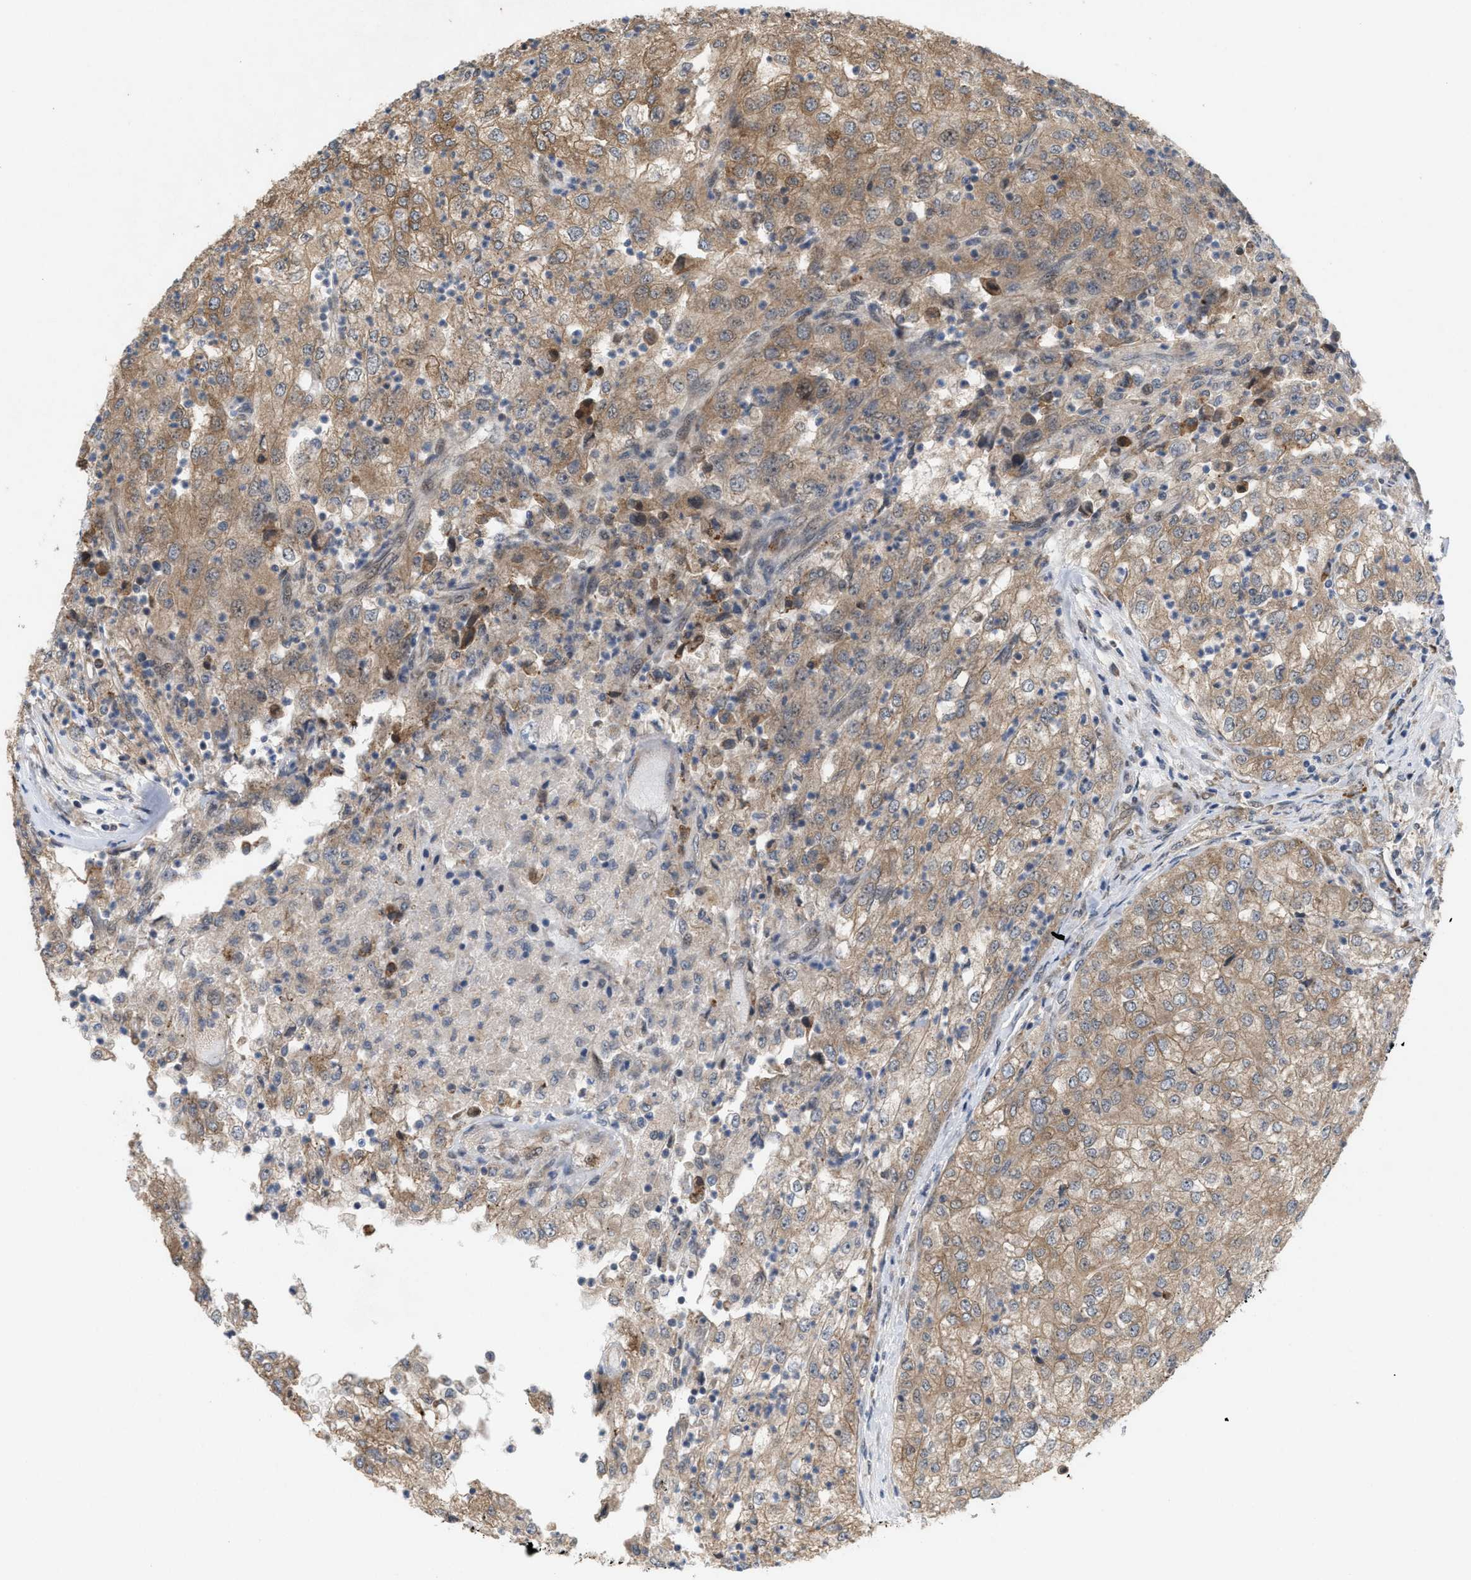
{"staining": {"intensity": "moderate", "quantity": ">75%", "location": "cytoplasmic/membranous"}, "tissue": "renal cancer", "cell_type": "Tumor cells", "image_type": "cancer", "snomed": [{"axis": "morphology", "description": "Adenocarcinoma, NOS"}, {"axis": "topography", "description": "Kidney"}], "caption": "A micrograph showing moderate cytoplasmic/membranous positivity in about >75% of tumor cells in adenocarcinoma (renal), as visualized by brown immunohistochemical staining.", "gene": "MFSD6", "patient": {"sex": "female", "age": 54}}